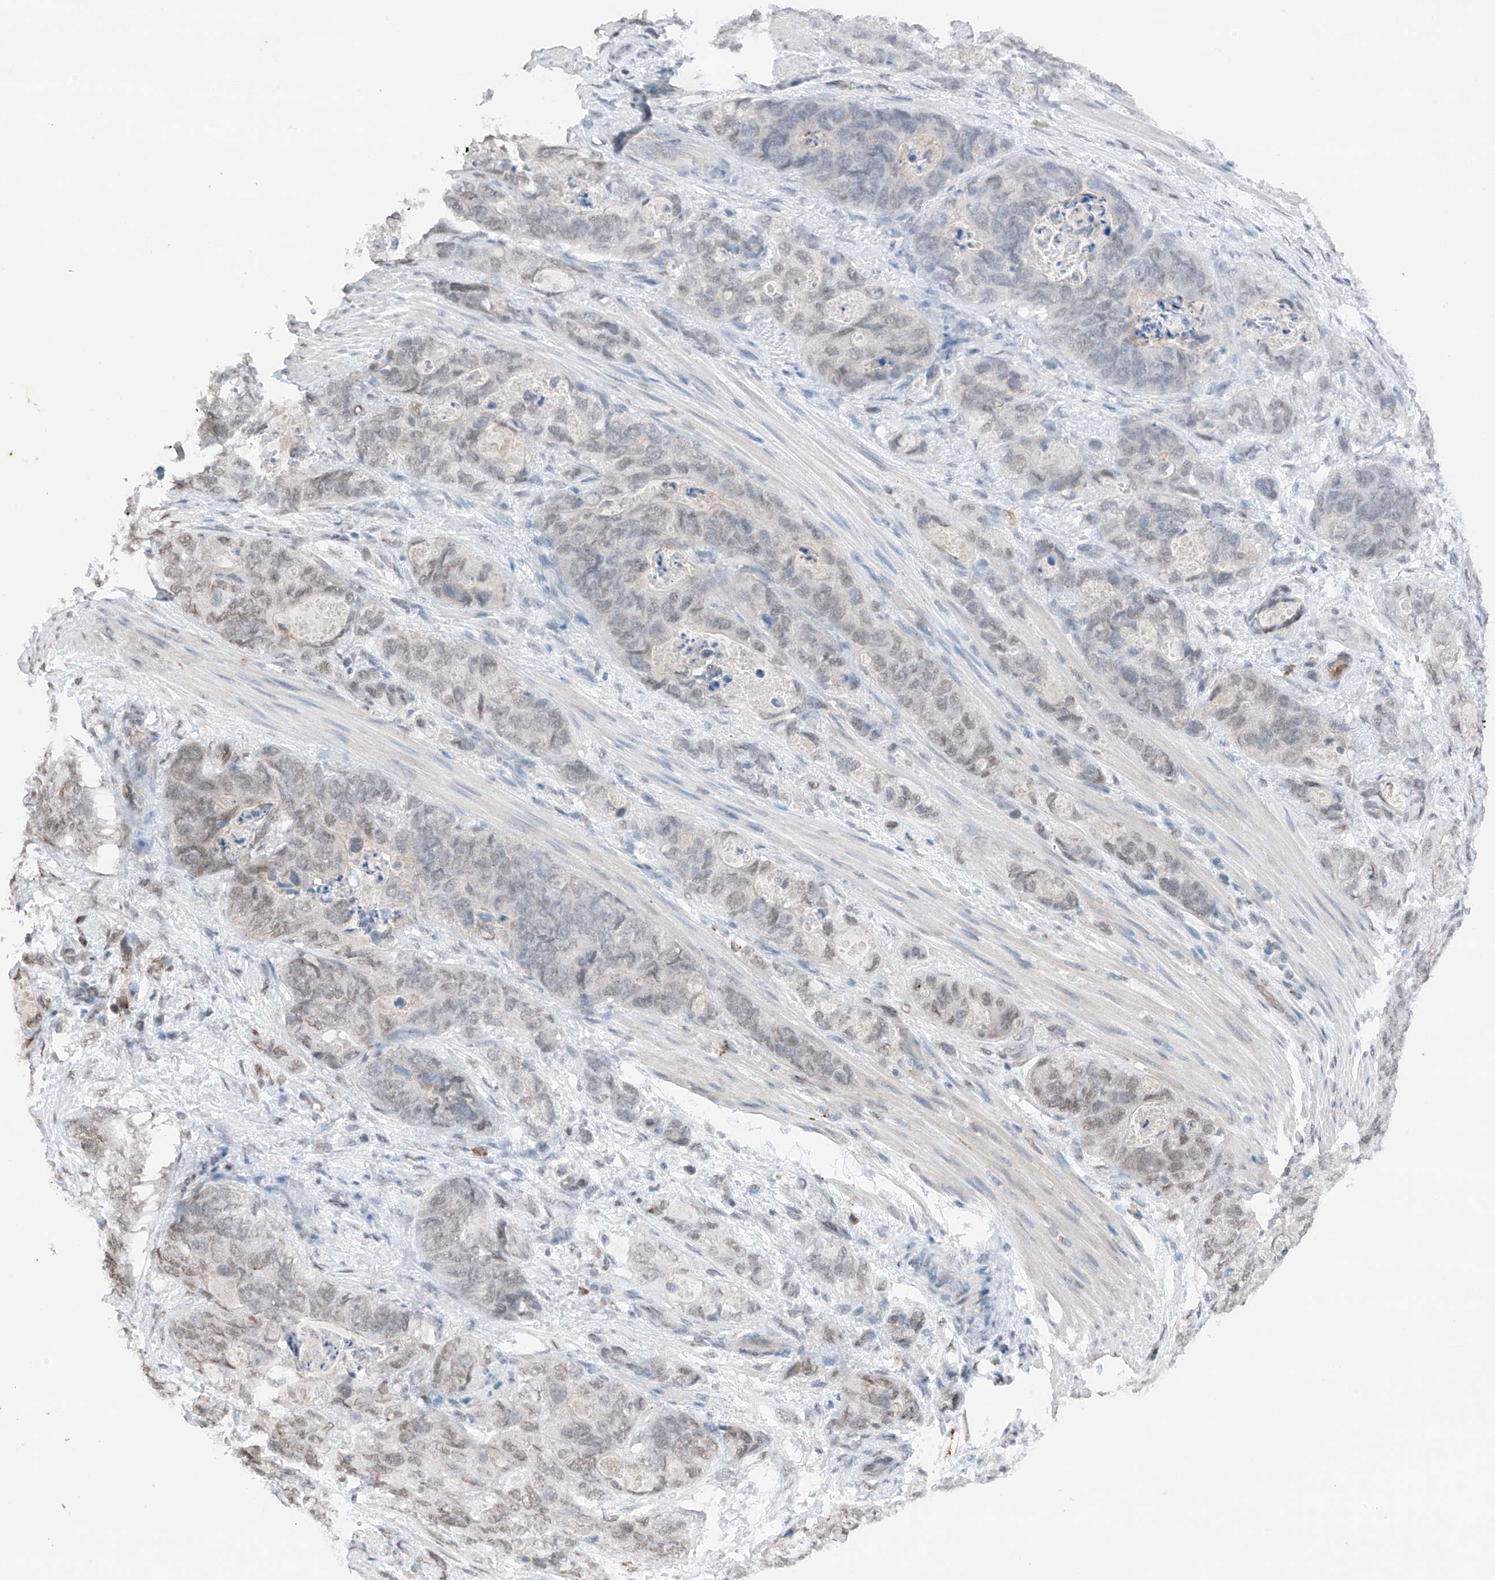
{"staining": {"intensity": "weak", "quantity": "<25%", "location": "nuclear"}, "tissue": "stomach cancer", "cell_type": "Tumor cells", "image_type": "cancer", "snomed": [{"axis": "morphology", "description": "Normal tissue, NOS"}, {"axis": "morphology", "description": "Adenocarcinoma, NOS"}, {"axis": "topography", "description": "Stomach"}], "caption": "Immunohistochemistry micrograph of neoplastic tissue: adenocarcinoma (stomach) stained with DAB (3,3'-diaminobenzidine) displays no significant protein positivity in tumor cells. (IHC, brightfield microscopy, high magnification).", "gene": "TBX4", "patient": {"sex": "female", "age": 89}}